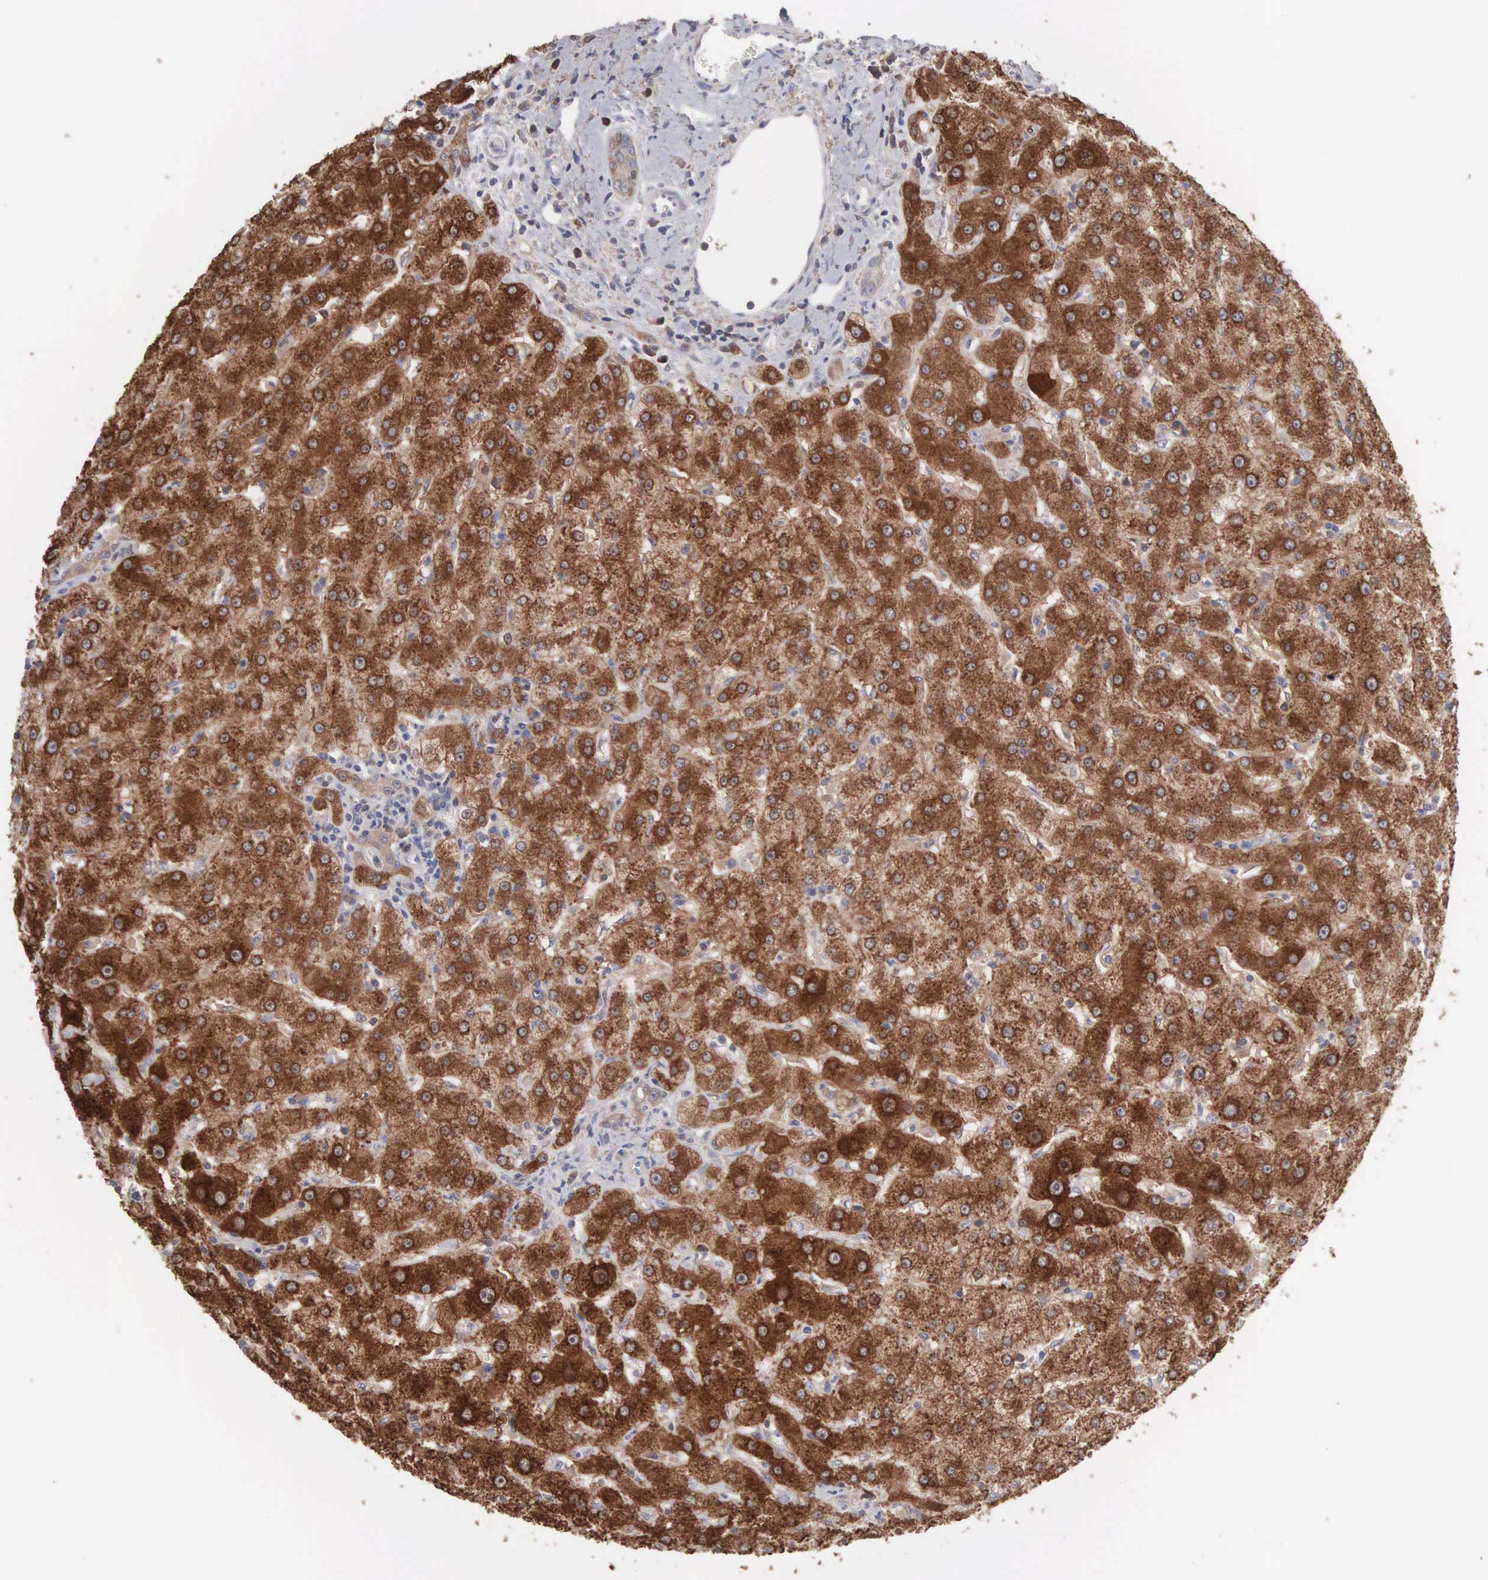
{"staining": {"intensity": "weak", "quantity": "25%-75%", "location": "cytoplasmic/membranous"}, "tissue": "liver", "cell_type": "Cholangiocytes", "image_type": "normal", "snomed": [{"axis": "morphology", "description": "Normal tissue, NOS"}, {"axis": "topography", "description": "Liver"}], "caption": "Cholangiocytes show low levels of weak cytoplasmic/membranous expression in about 25%-75% of cells in normal liver. Nuclei are stained in blue.", "gene": "MTHFD1", "patient": {"sex": "female", "age": 79}}